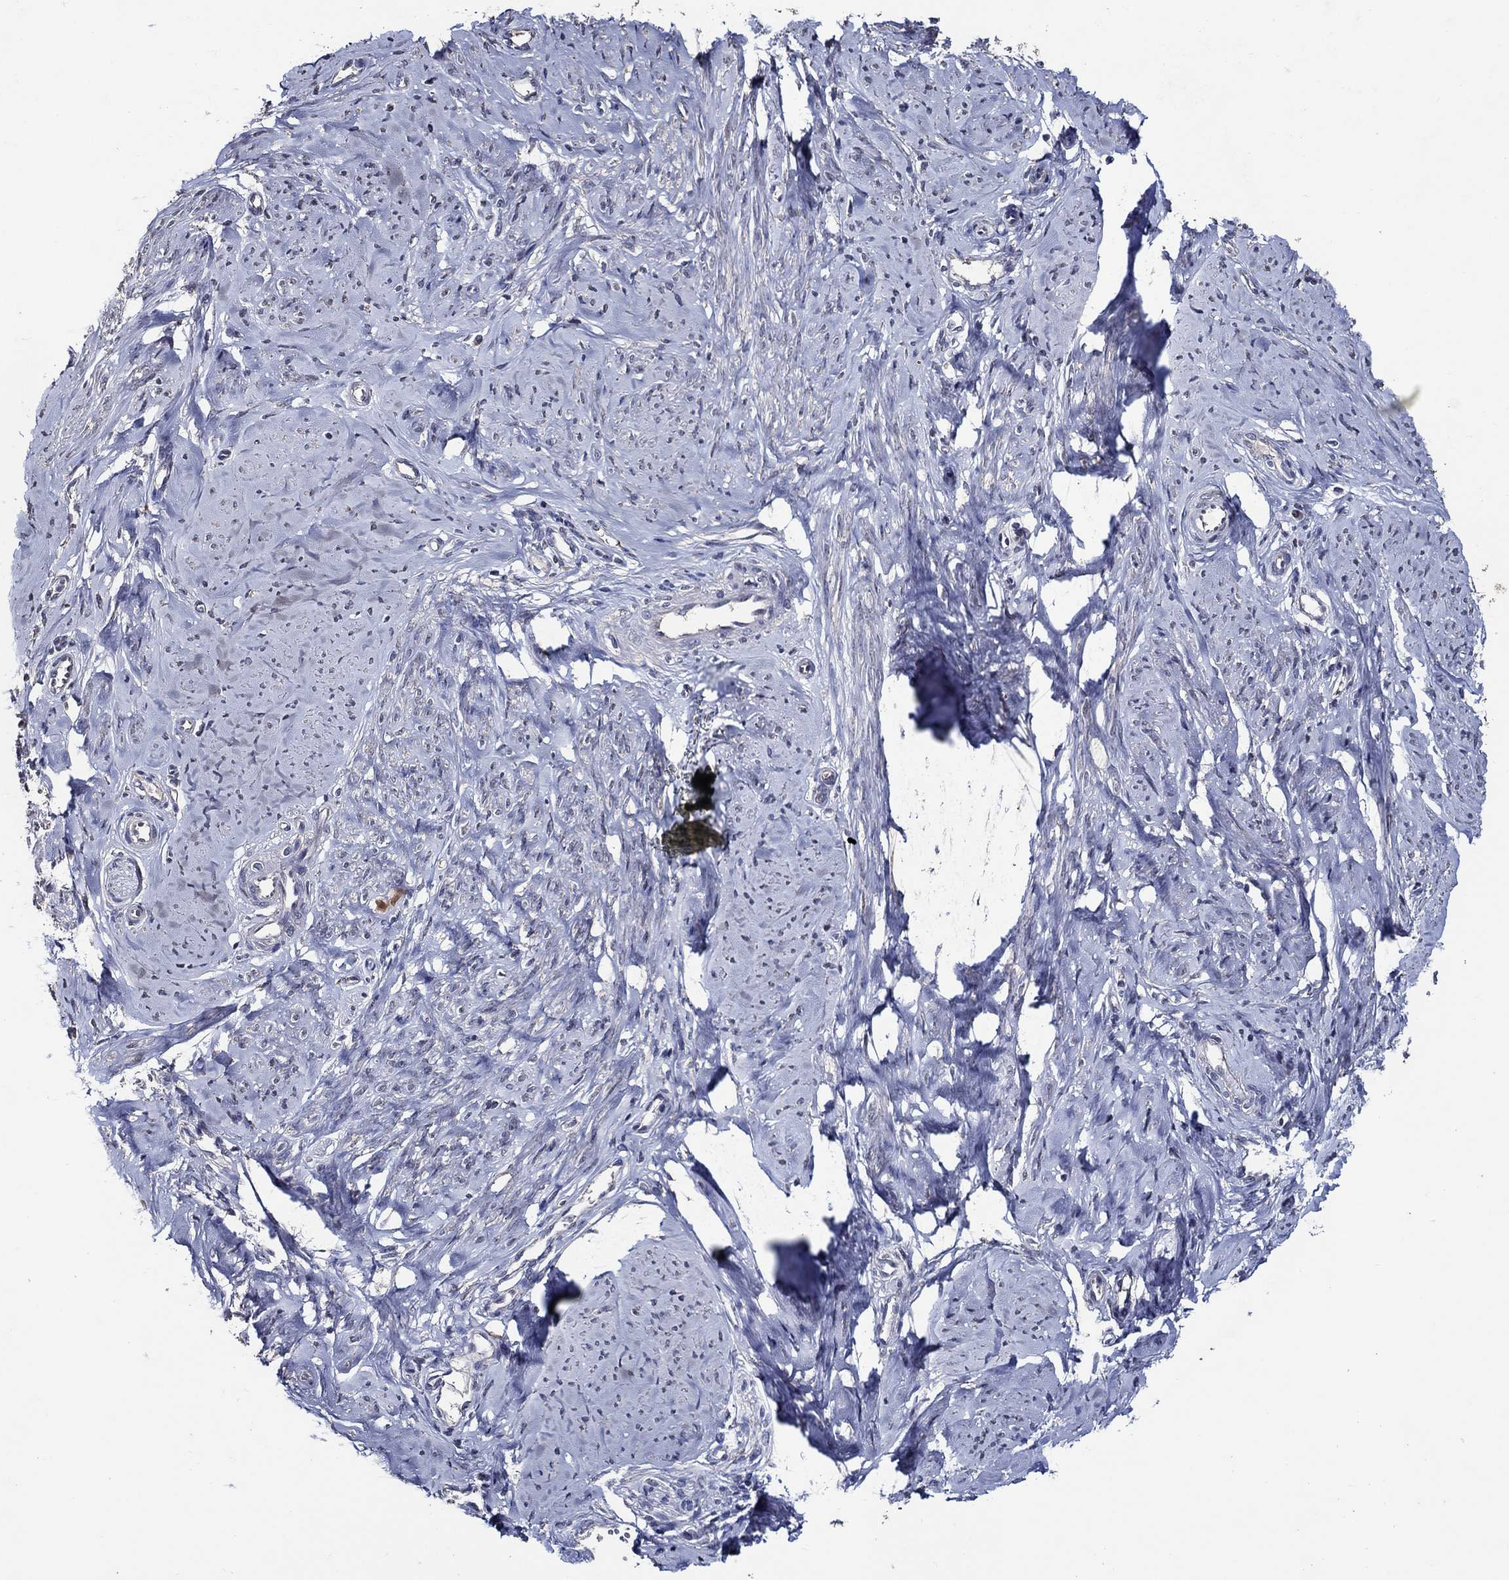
{"staining": {"intensity": "moderate", "quantity": "<25%", "location": "cytoplasmic/membranous"}, "tissue": "smooth muscle", "cell_type": "Smooth muscle cells", "image_type": "normal", "snomed": [{"axis": "morphology", "description": "Normal tissue, NOS"}, {"axis": "topography", "description": "Smooth muscle"}], "caption": "High-magnification brightfield microscopy of unremarkable smooth muscle stained with DAB (3,3'-diaminobenzidine) (brown) and counterstained with hematoxylin (blue). smooth muscle cells exhibit moderate cytoplasmic/membranous expression is identified in approximately<25% of cells.", "gene": "HAP1", "patient": {"sex": "female", "age": 48}}